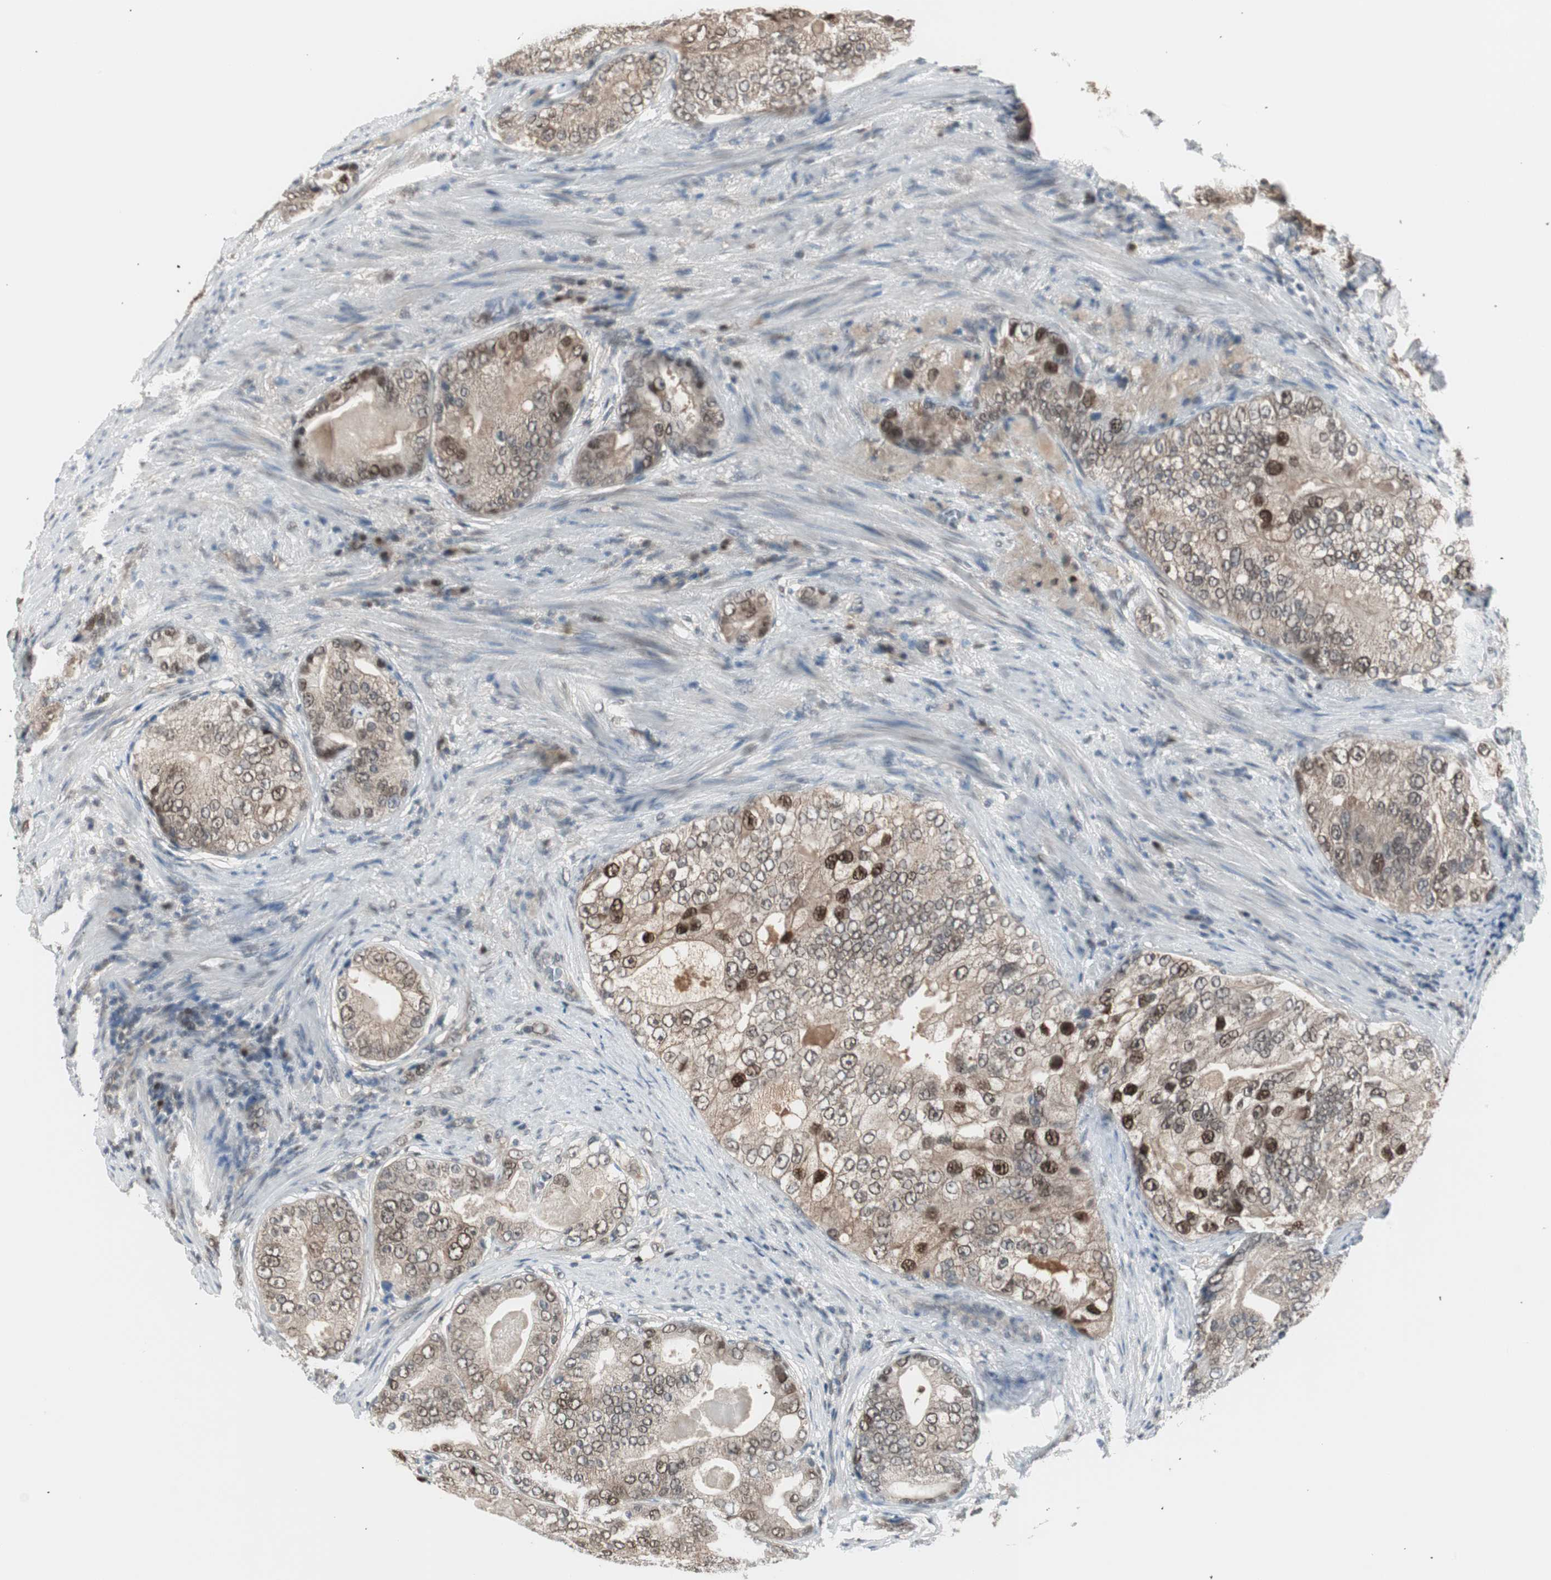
{"staining": {"intensity": "strong", "quantity": "25%-75%", "location": "nuclear"}, "tissue": "prostate cancer", "cell_type": "Tumor cells", "image_type": "cancer", "snomed": [{"axis": "morphology", "description": "Adenocarcinoma, High grade"}, {"axis": "topography", "description": "Prostate"}], "caption": "An image showing strong nuclear positivity in approximately 25%-75% of tumor cells in prostate adenocarcinoma (high-grade), as visualized by brown immunohistochemical staining.", "gene": "LONP2", "patient": {"sex": "male", "age": 66}}